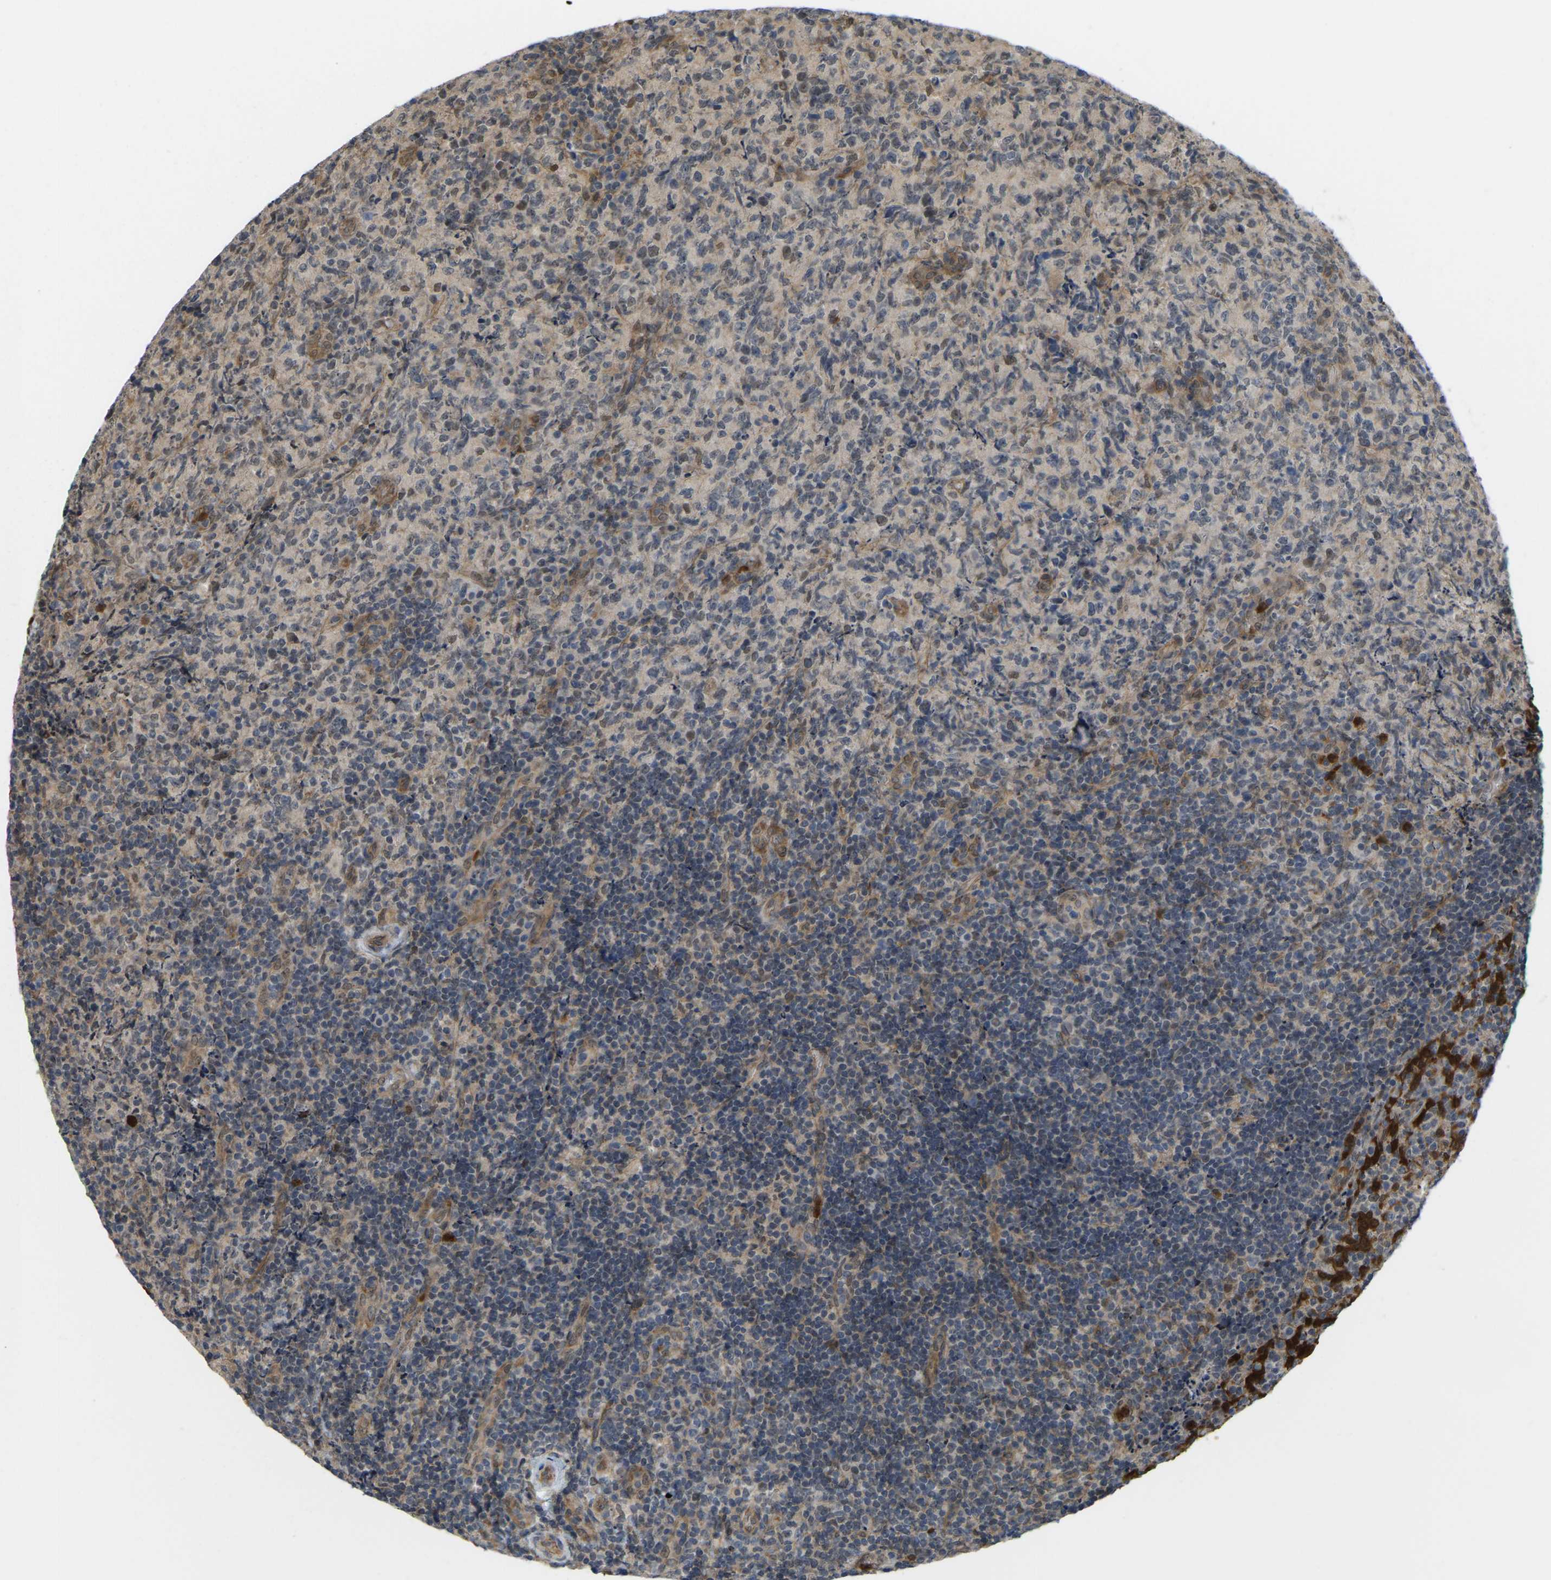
{"staining": {"intensity": "weak", "quantity": "25%-75%", "location": "nuclear"}, "tissue": "lymphoma", "cell_type": "Tumor cells", "image_type": "cancer", "snomed": [{"axis": "morphology", "description": "Malignant lymphoma, non-Hodgkin's type, High grade"}, {"axis": "topography", "description": "Tonsil"}], "caption": "High-grade malignant lymphoma, non-Hodgkin's type was stained to show a protein in brown. There is low levels of weak nuclear positivity in approximately 25%-75% of tumor cells.", "gene": "SERPINB5", "patient": {"sex": "female", "age": 36}}